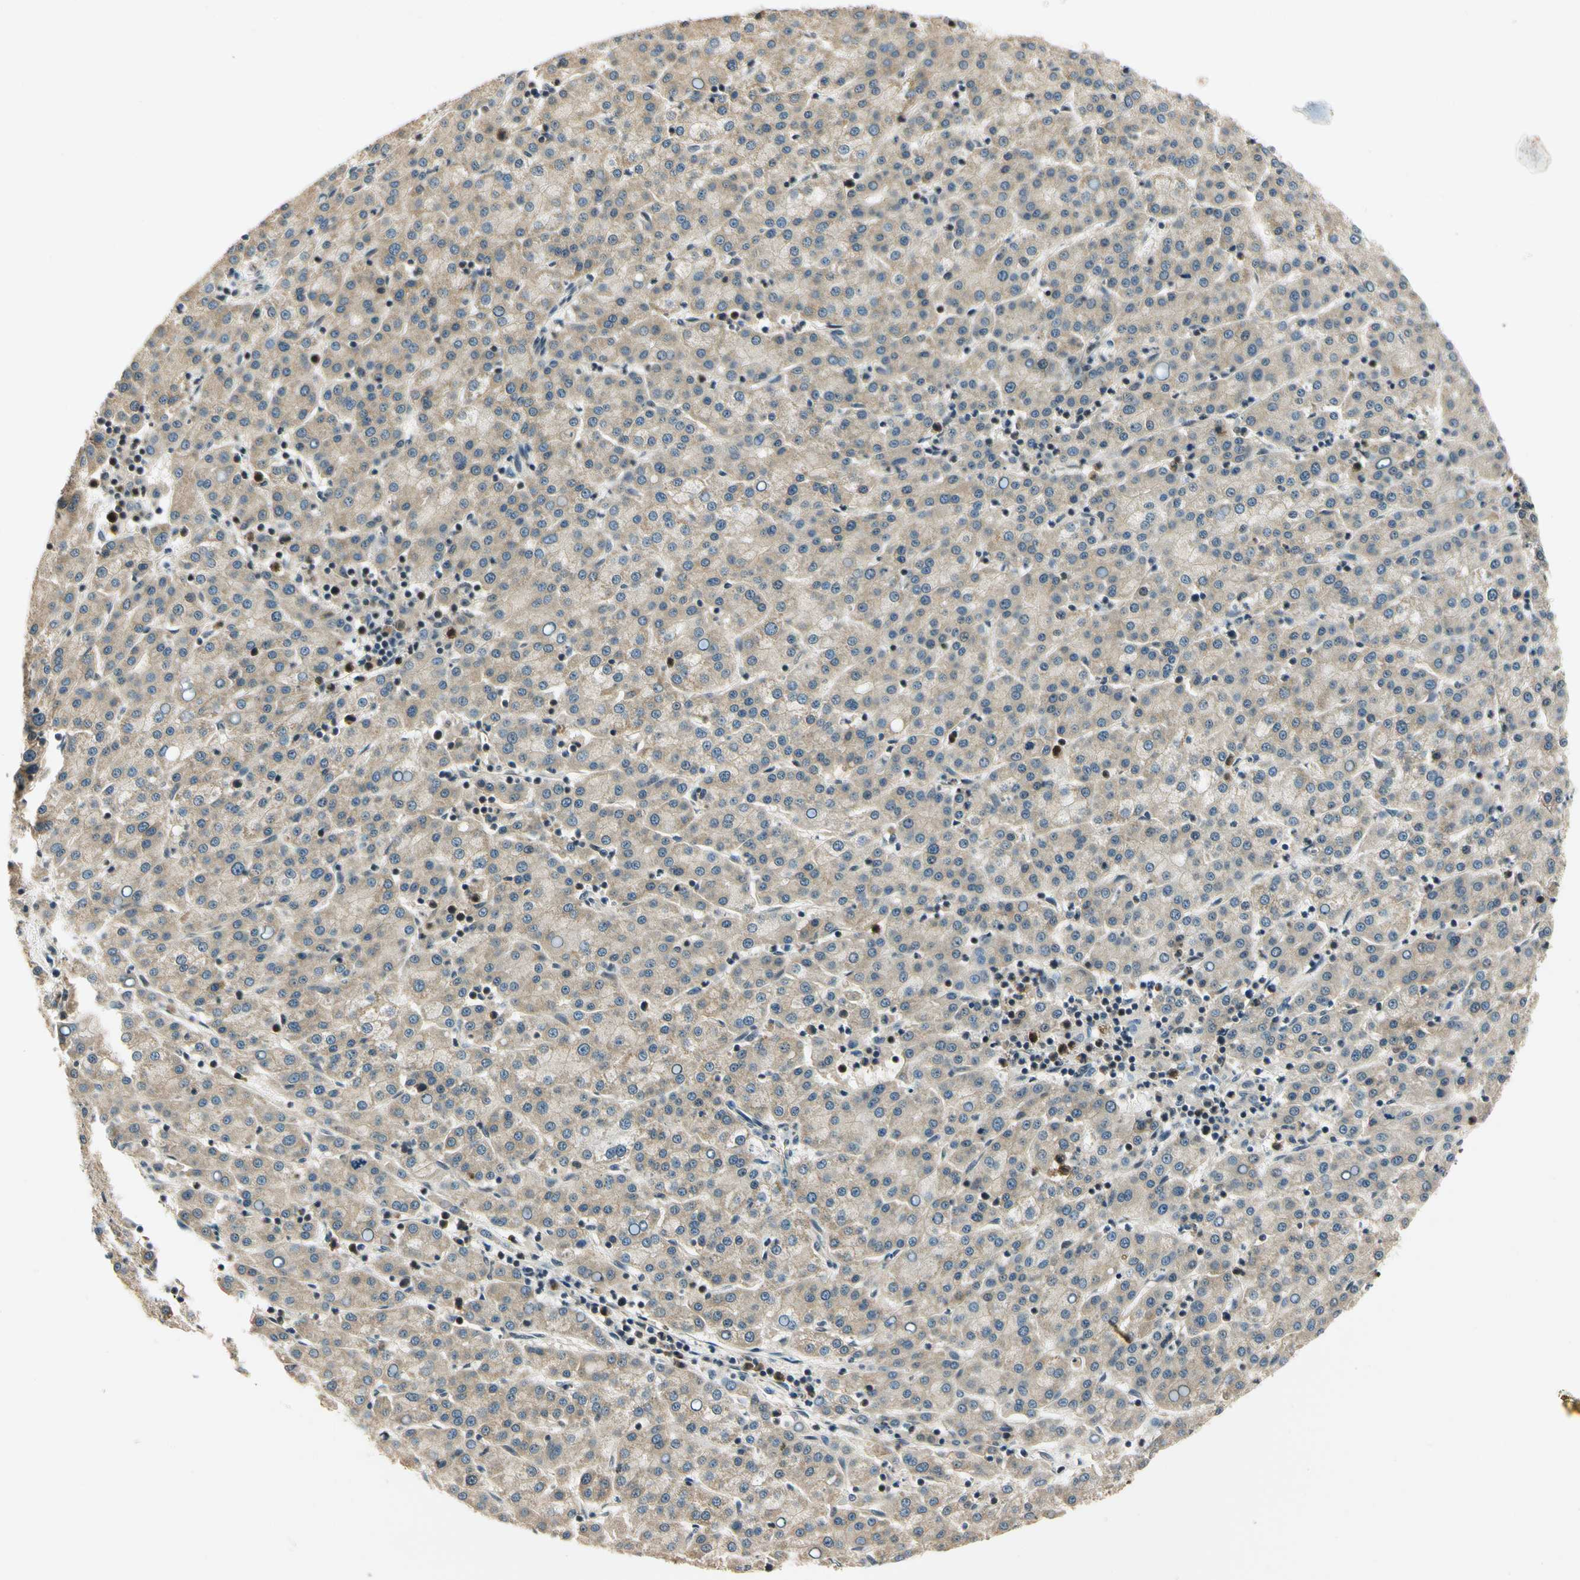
{"staining": {"intensity": "negative", "quantity": "none", "location": "none"}, "tissue": "liver cancer", "cell_type": "Tumor cells", "image_type": "cancer", "snomed": [{"axis": "morphology", "description": "Carcinoma, Hepatocellular, NOS"}, {"axis": "topography", "description": "Liver"}], "caption": "Immunohistochemistry image of liver cancer (hepatocellular carcinoma) stained for a protein (brown), which shows no staining in tumor cells.", "gene": "PDK2", "patient": {"sex": "female", "age": 58}}